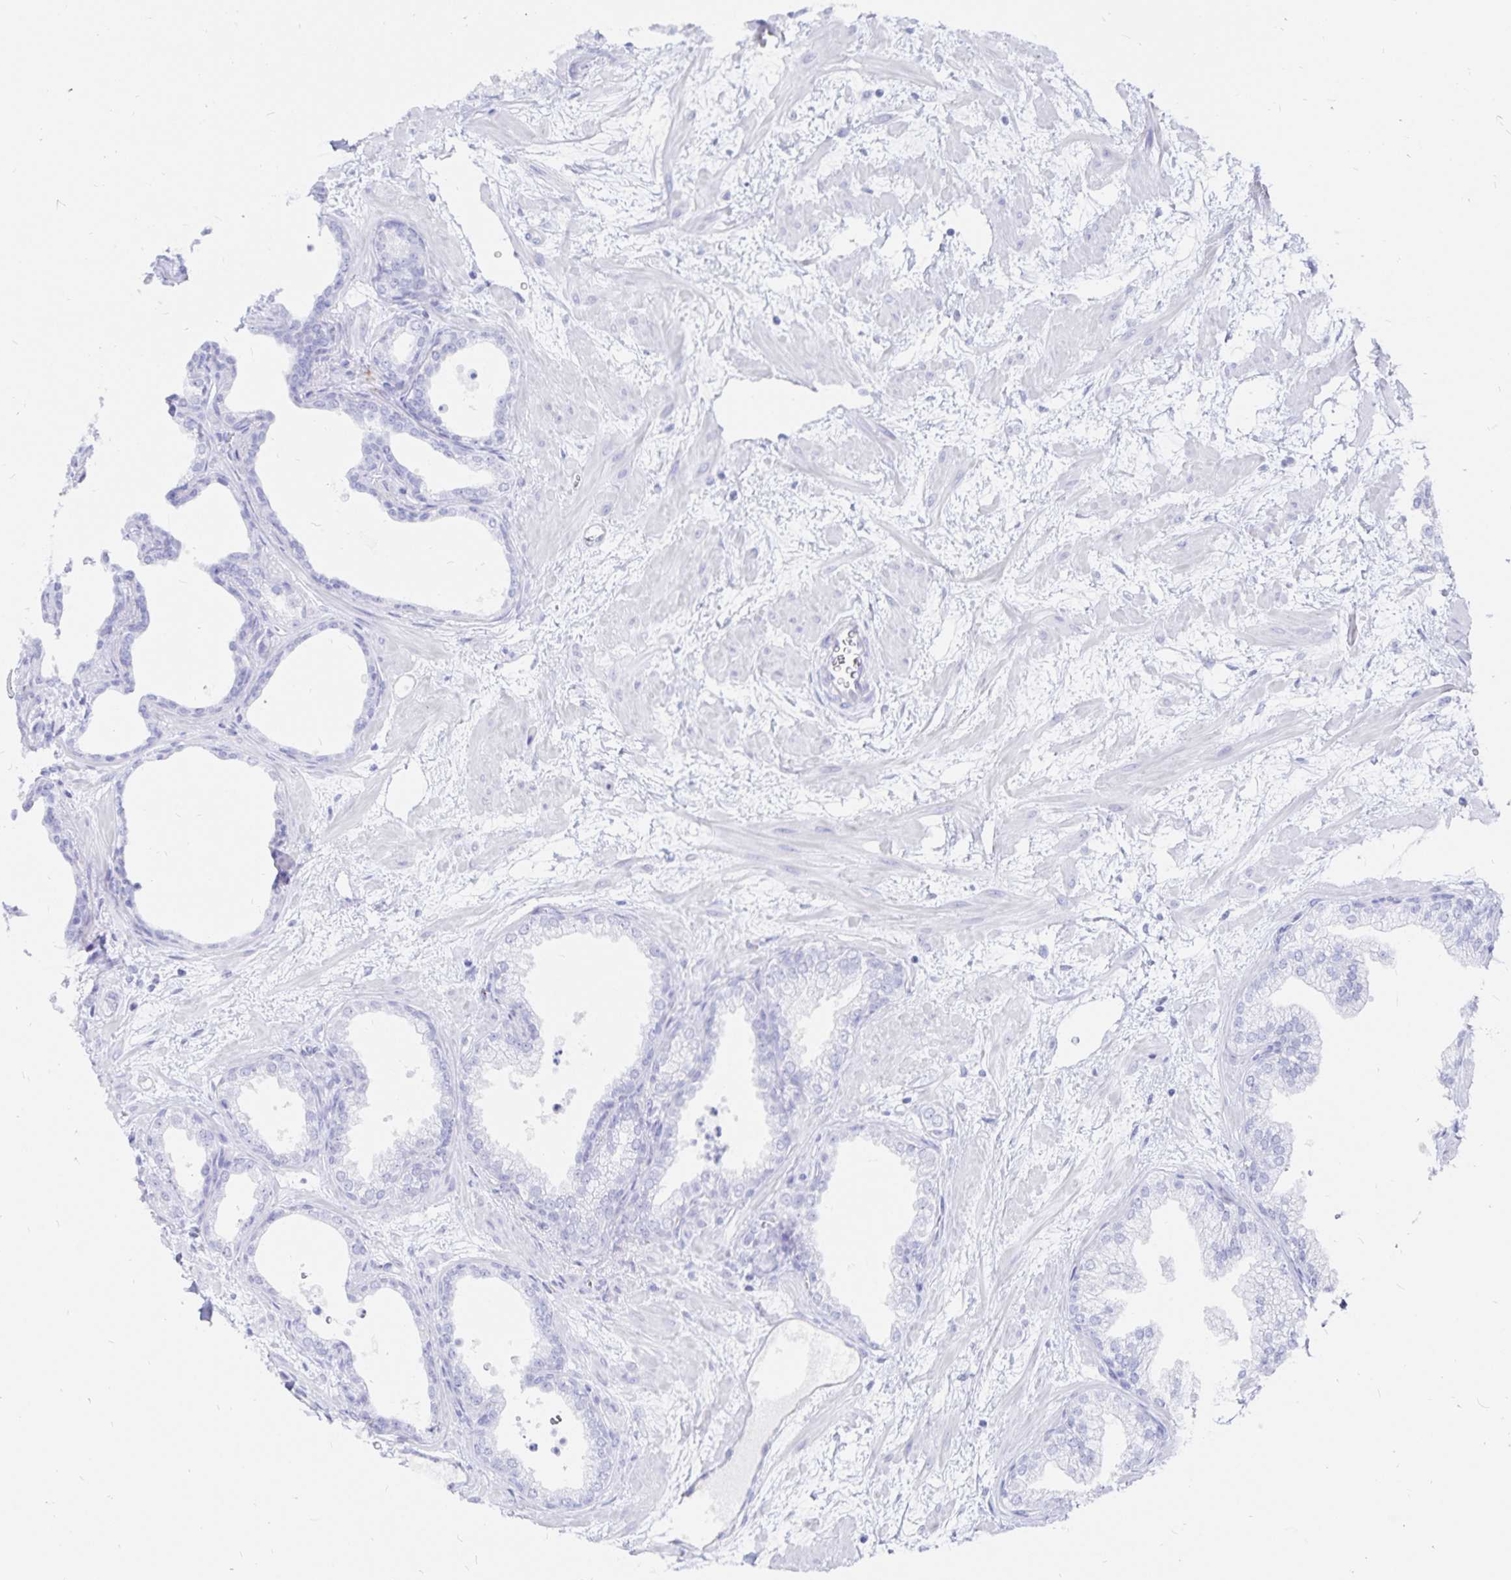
{"staining": {"intensity": "negative", "quantity": "none", "location": "none"}, "tissue": "prostate", "cell_type": "Glandular cells", "image_type": "normal", "snomed": [{"axis": "morphology", "description": "Normal tissue, NOS"}, {"axis": "topography", "description": "Prostate"}], "caption": "Human prostate stained for a protein using immunohistochemistry demonstrates no expression in glandular cells.", "gene": "INSL5", "patient": {"sex": "male", "age": 37}}